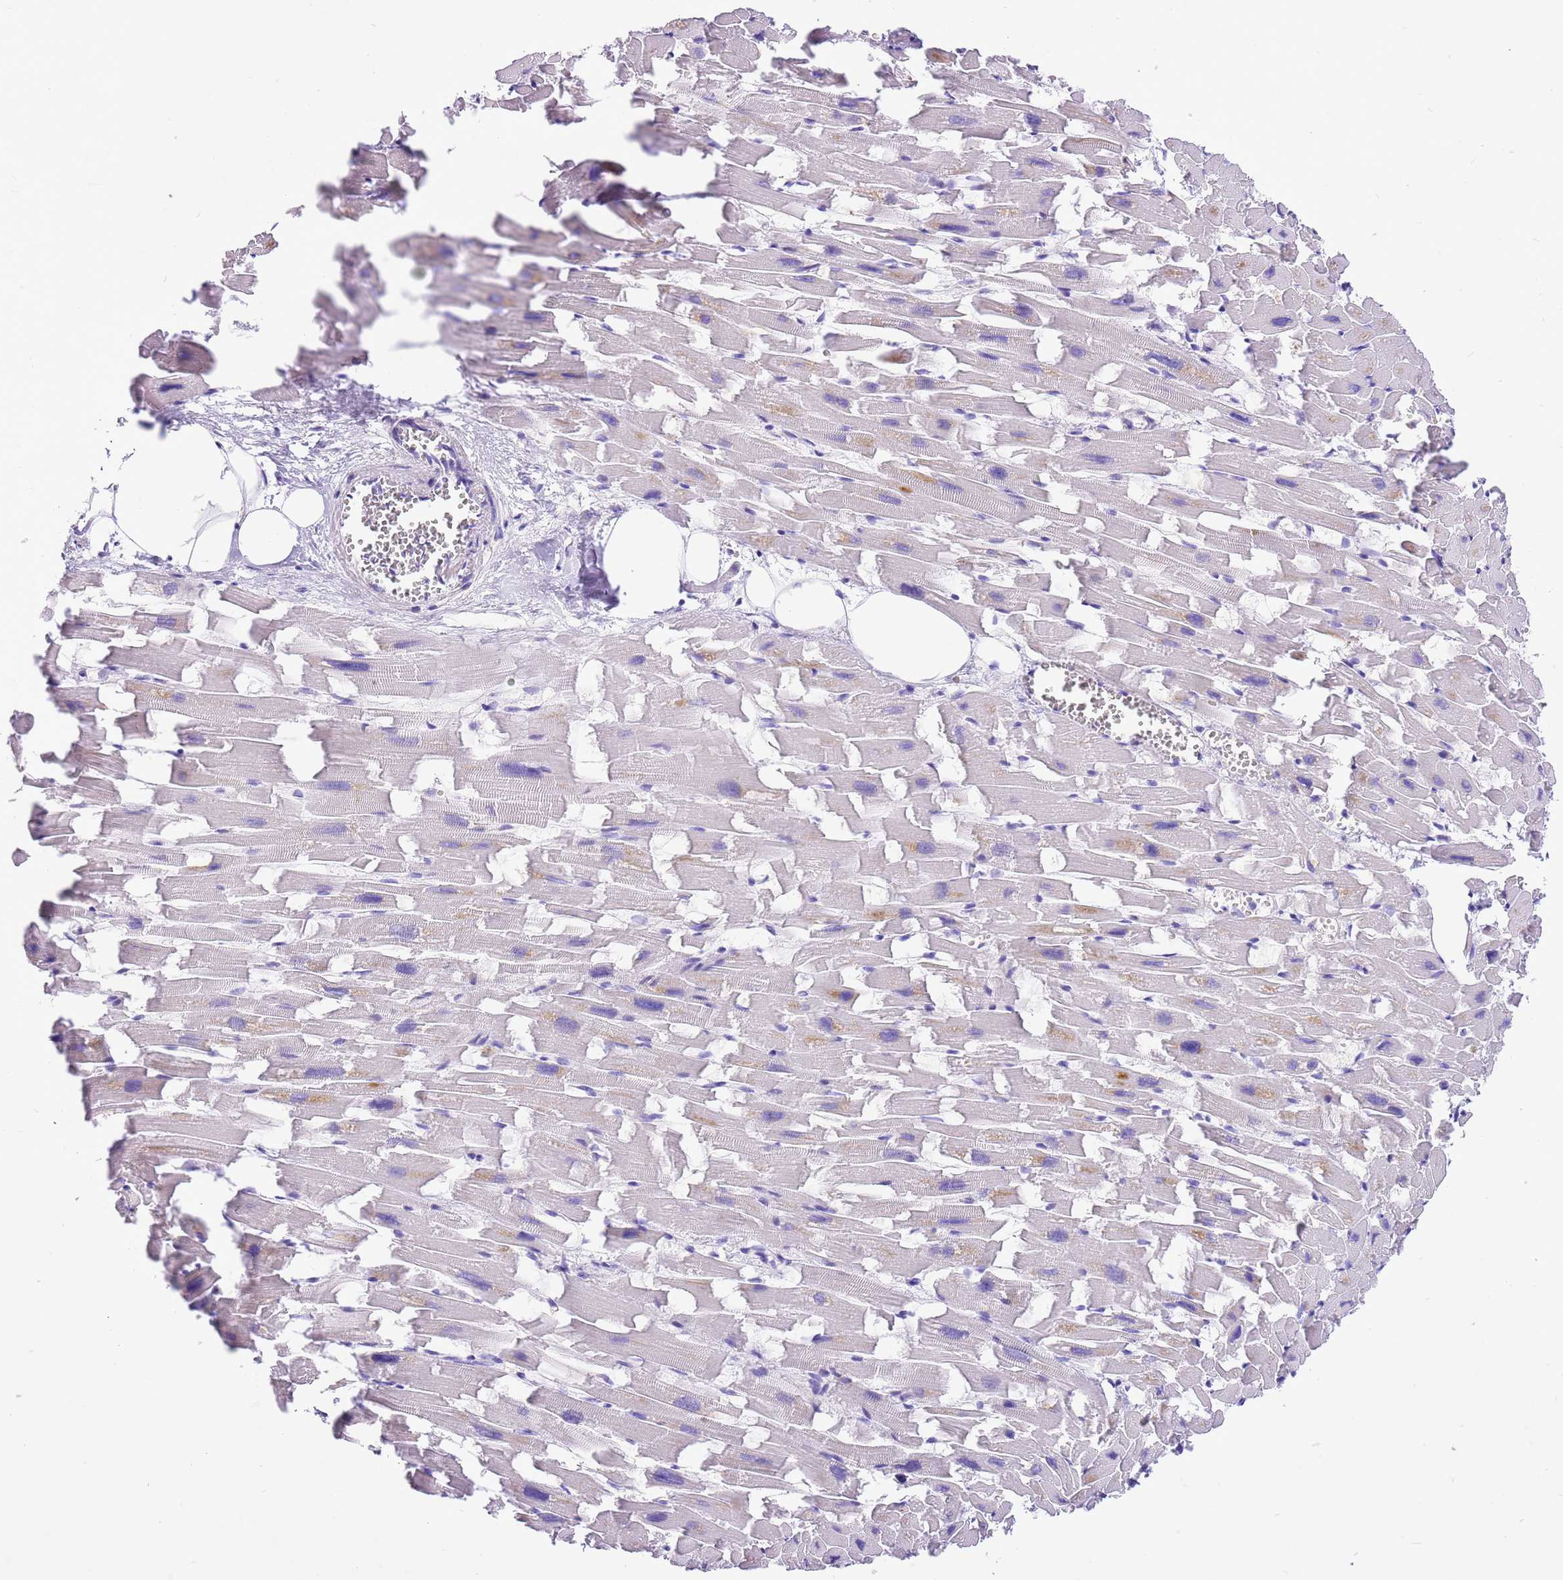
{"staining": {"intensity": "negative", "quantity": "none", "location": "none"}, "tissue": "heart muscle", "cell_type": "Cardiomyocytes", "image_type": "normal", "snomed": [{"axis": "morphology", "description": "Normal tissue, NOS"}, {"axis": "topography", "description": "Heart"}], "caption": "Cardiomyocytes show no significant staining in normal heart muscle. The staining is performed using DAB (3,3'-diaminobenzidine) brown chromogen with nuclei counter-stained in using hematoxylin.", "gene": "R3HDM4", "patient": {"sex": "female", "age": 64}}